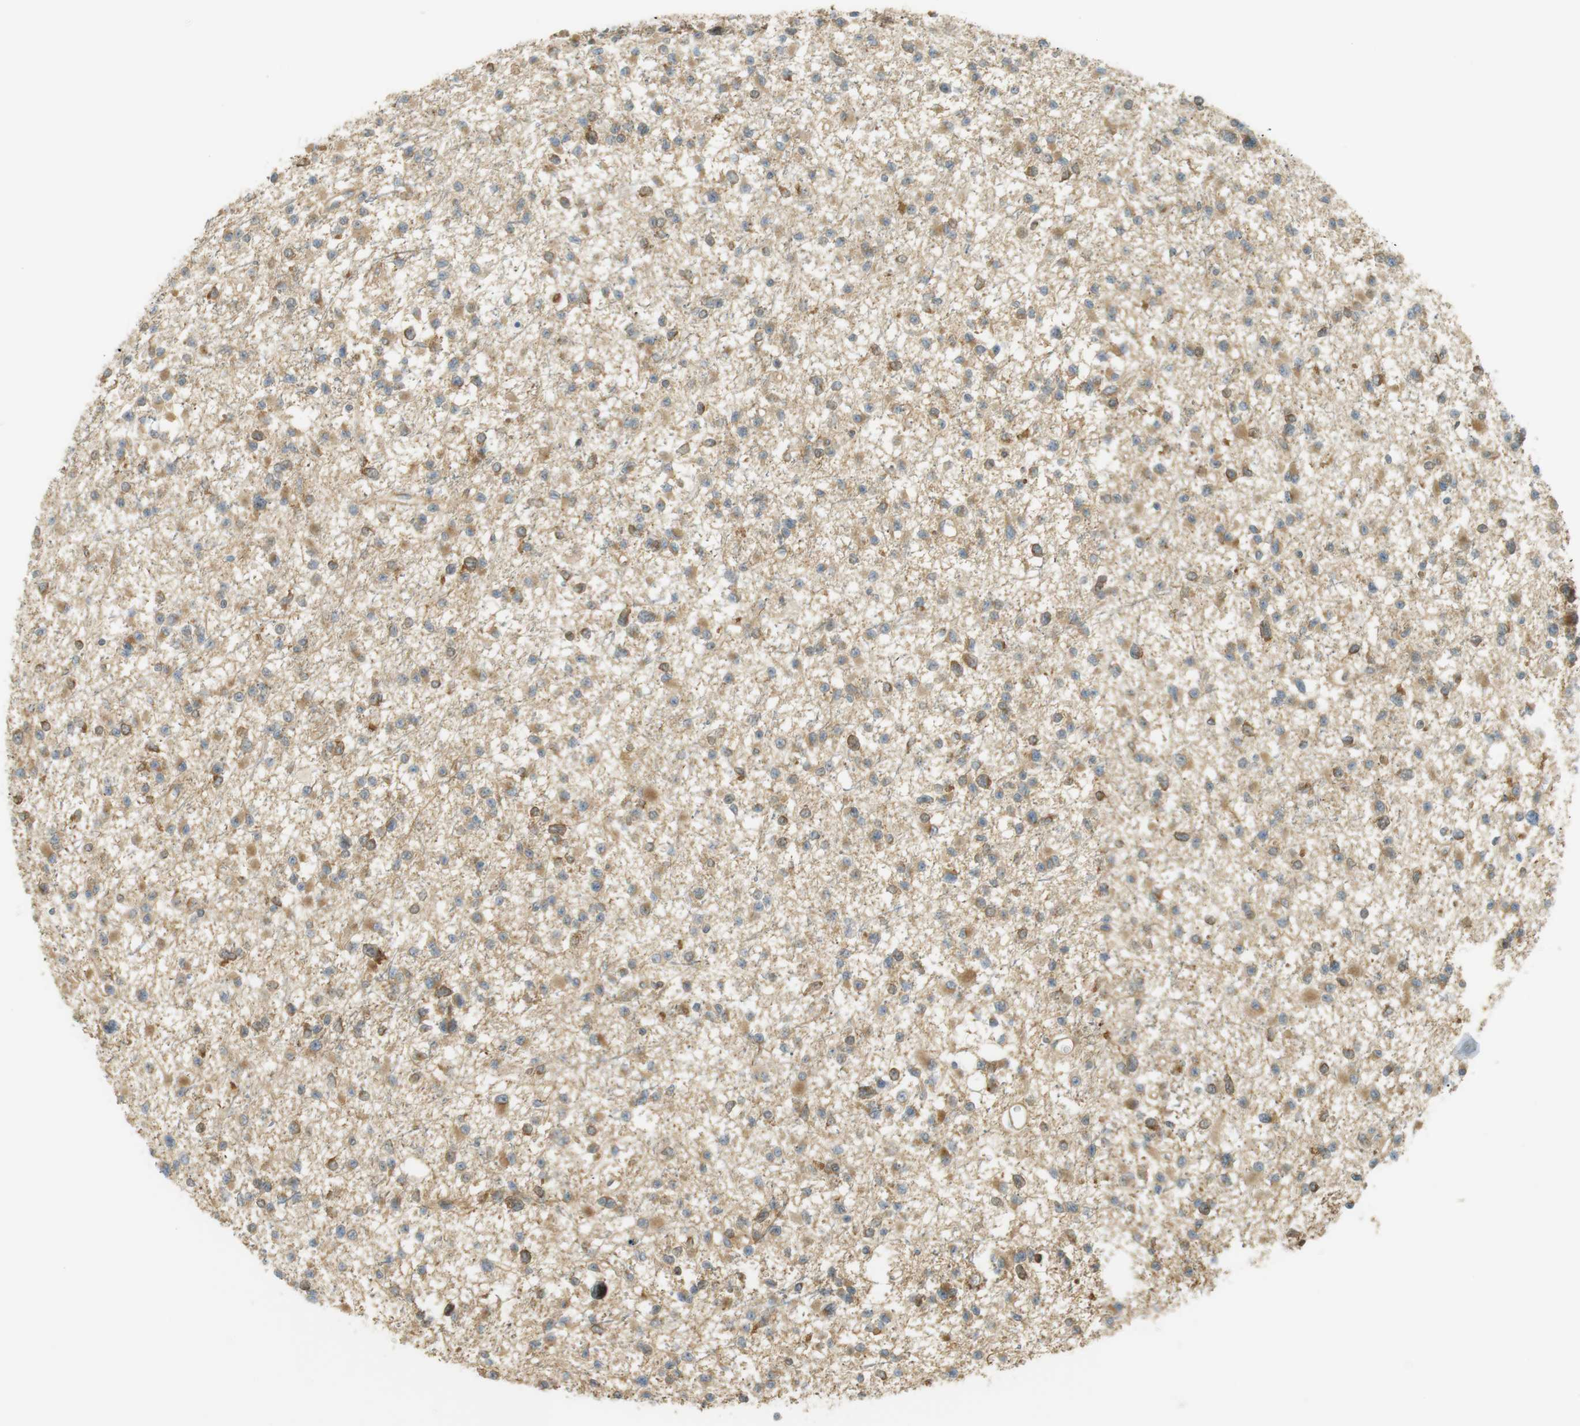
{"staining": {"intensity": "moderate", "quantity": "25%-75%", "location": "cytoplasmic/membranous,nuclear"}, "tissue": "glioma", "cell_type": "Tumor cells", "image_type": "cancer", "snomed": [{"axis": "morphology", "description": "Glioma, malignant, Low grade"}, {"axis": "topography", "description": "Brain"}], "caption": "IHC staining of glioma, which demonstrates medium levels of moderate cytoplasmic/membranous and nuclear positivity in about 25%-75% of tumor cells indicating moderate cytoplasmic/membranous and nuclear protein positivity. The staining was performed using DAB (3,3'-diaminobenzidine) (brown) for protein detection and nuclei were counterstained in hematoxylin (blue).", "gene": "PA2G4", "patient": {"sex": "female", "age": 22}}